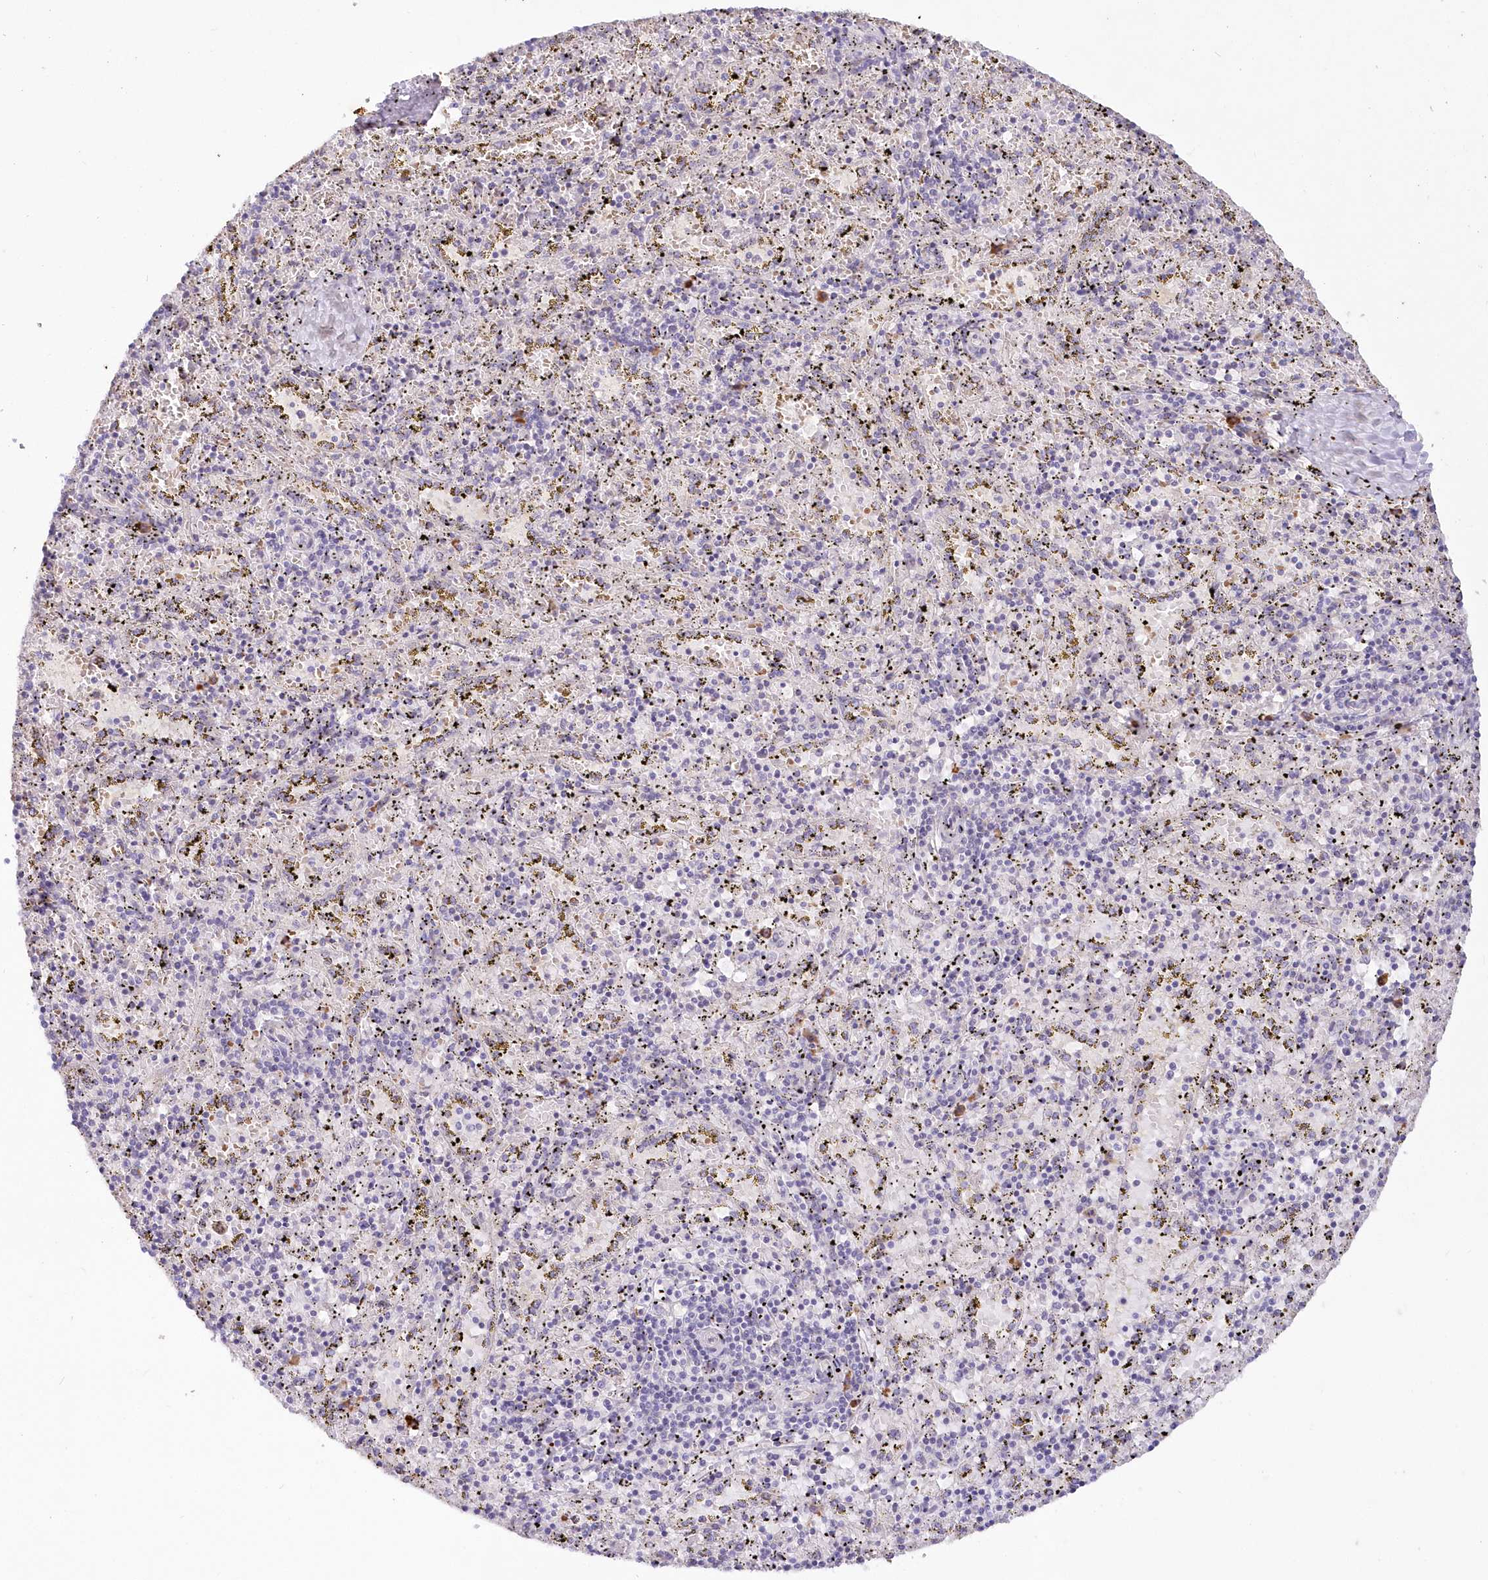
{"staining": {"intensity": "negative", "quantity": "none", "location": "none"}, "tissue": "spleen", "cell_type": "Cells in red pulp", "image_type": "normal", "snomed": [{"axis": "morphology", "description": "Normal tissue, NOS"}, {"axis": "topography", "description": "Spleen"}], "caption": "An image of spleen stained for a protein displays no brown staining in cells in red pulp. The staining is performed using DAB (3,3'-diaminobenzidine) brown chromogen with nuclei counter-stained in using hematoxylin.", "gene": "SNED1", "patient": {"sex": "male", "age": 11}}